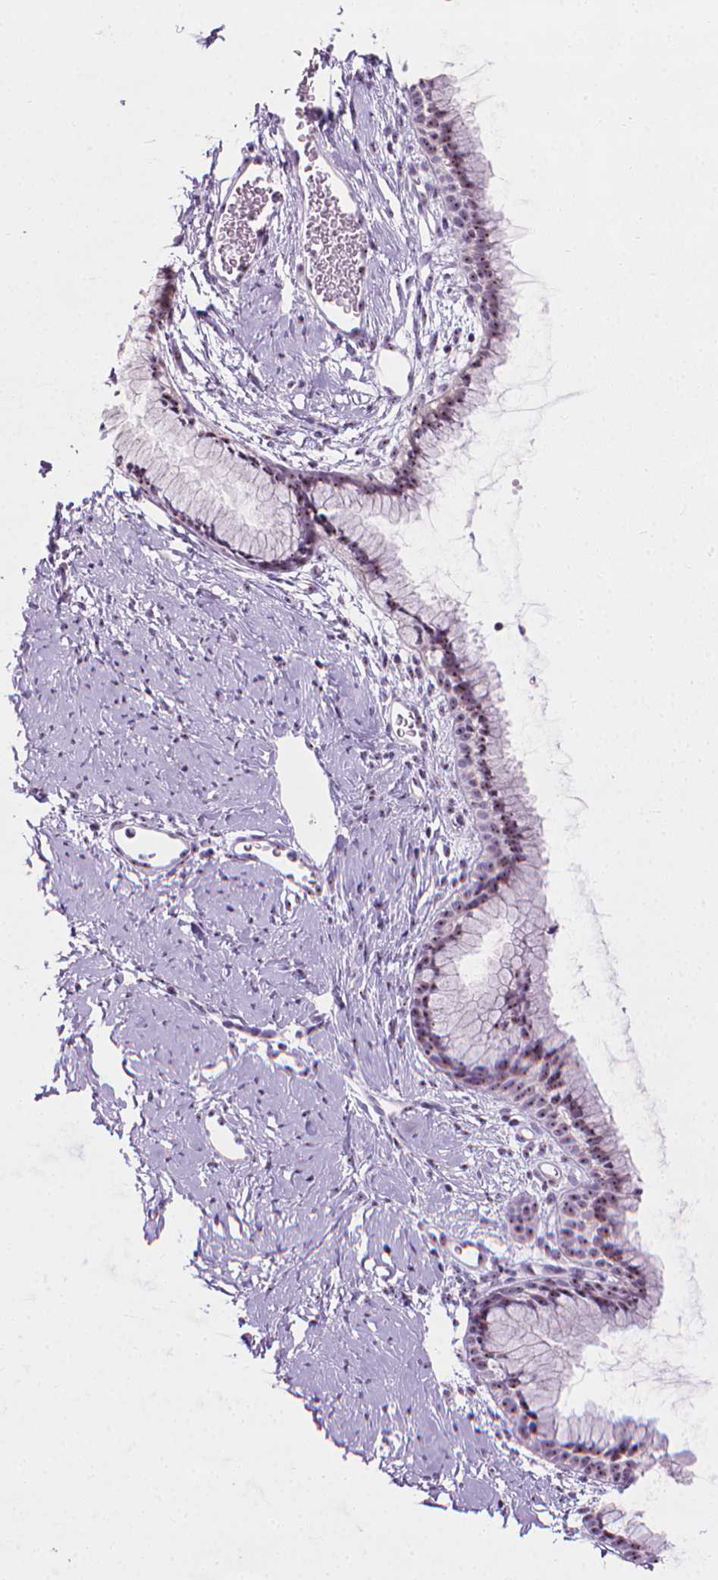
{"staining": {"intensity": "weak", "quantity": ">75%", "location": "nuclear"}, "tissue": "cervix", "cell_type": "Glandular cells", "image_type": "normal", "snomed": [{"axis": "morphology", "description": "Normal tissue, NOS"}, {"axis": "topography", "description": "Cervix"}], "caption": "The image shows immunohistochemical staining of benign cervix. There is weak nuclear positivity is identified in approximately >75% of glandular cells.", "gene": "NOL7", "patient": {"sex": "female", "age": 40}}